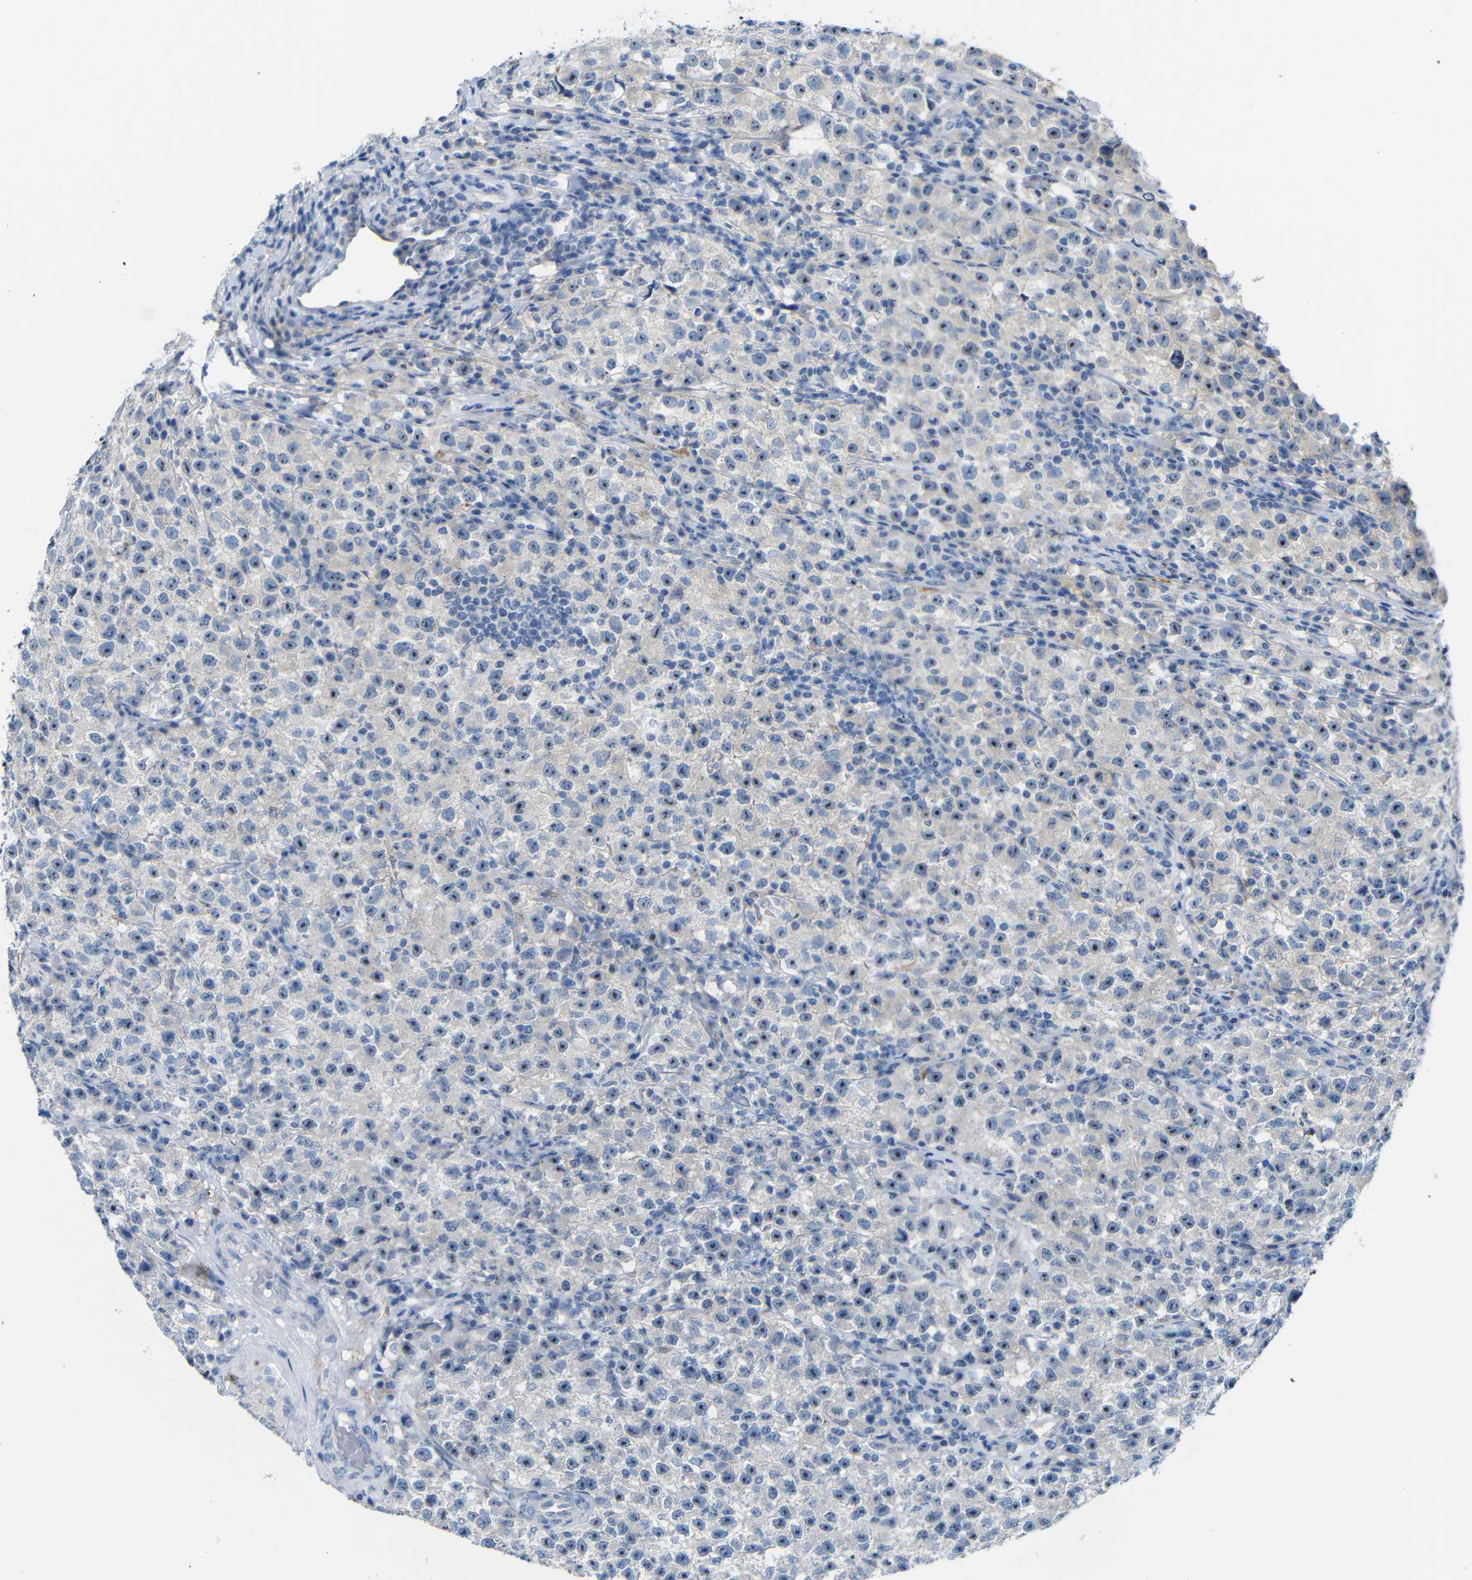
{"staining": {"intensity": "moderate", "quantity": ">75%", "location": "nuclear"}, "tissue": "testis cancer", "cell_type": "Tumor cells", "image_type": "cancer", "snomed": [{"axis": "morphology", "description": "Seminoma, NOS"}, {"axis": "topography", "description": "Testis"}], "caption": "This micrograph displays IHC staining of testis seminoma, with medium moderate nuclear staining in approximately >75% of tumor cells.", "gene": "C1orf210", "patient": {"sex": "male", "age": 22}}